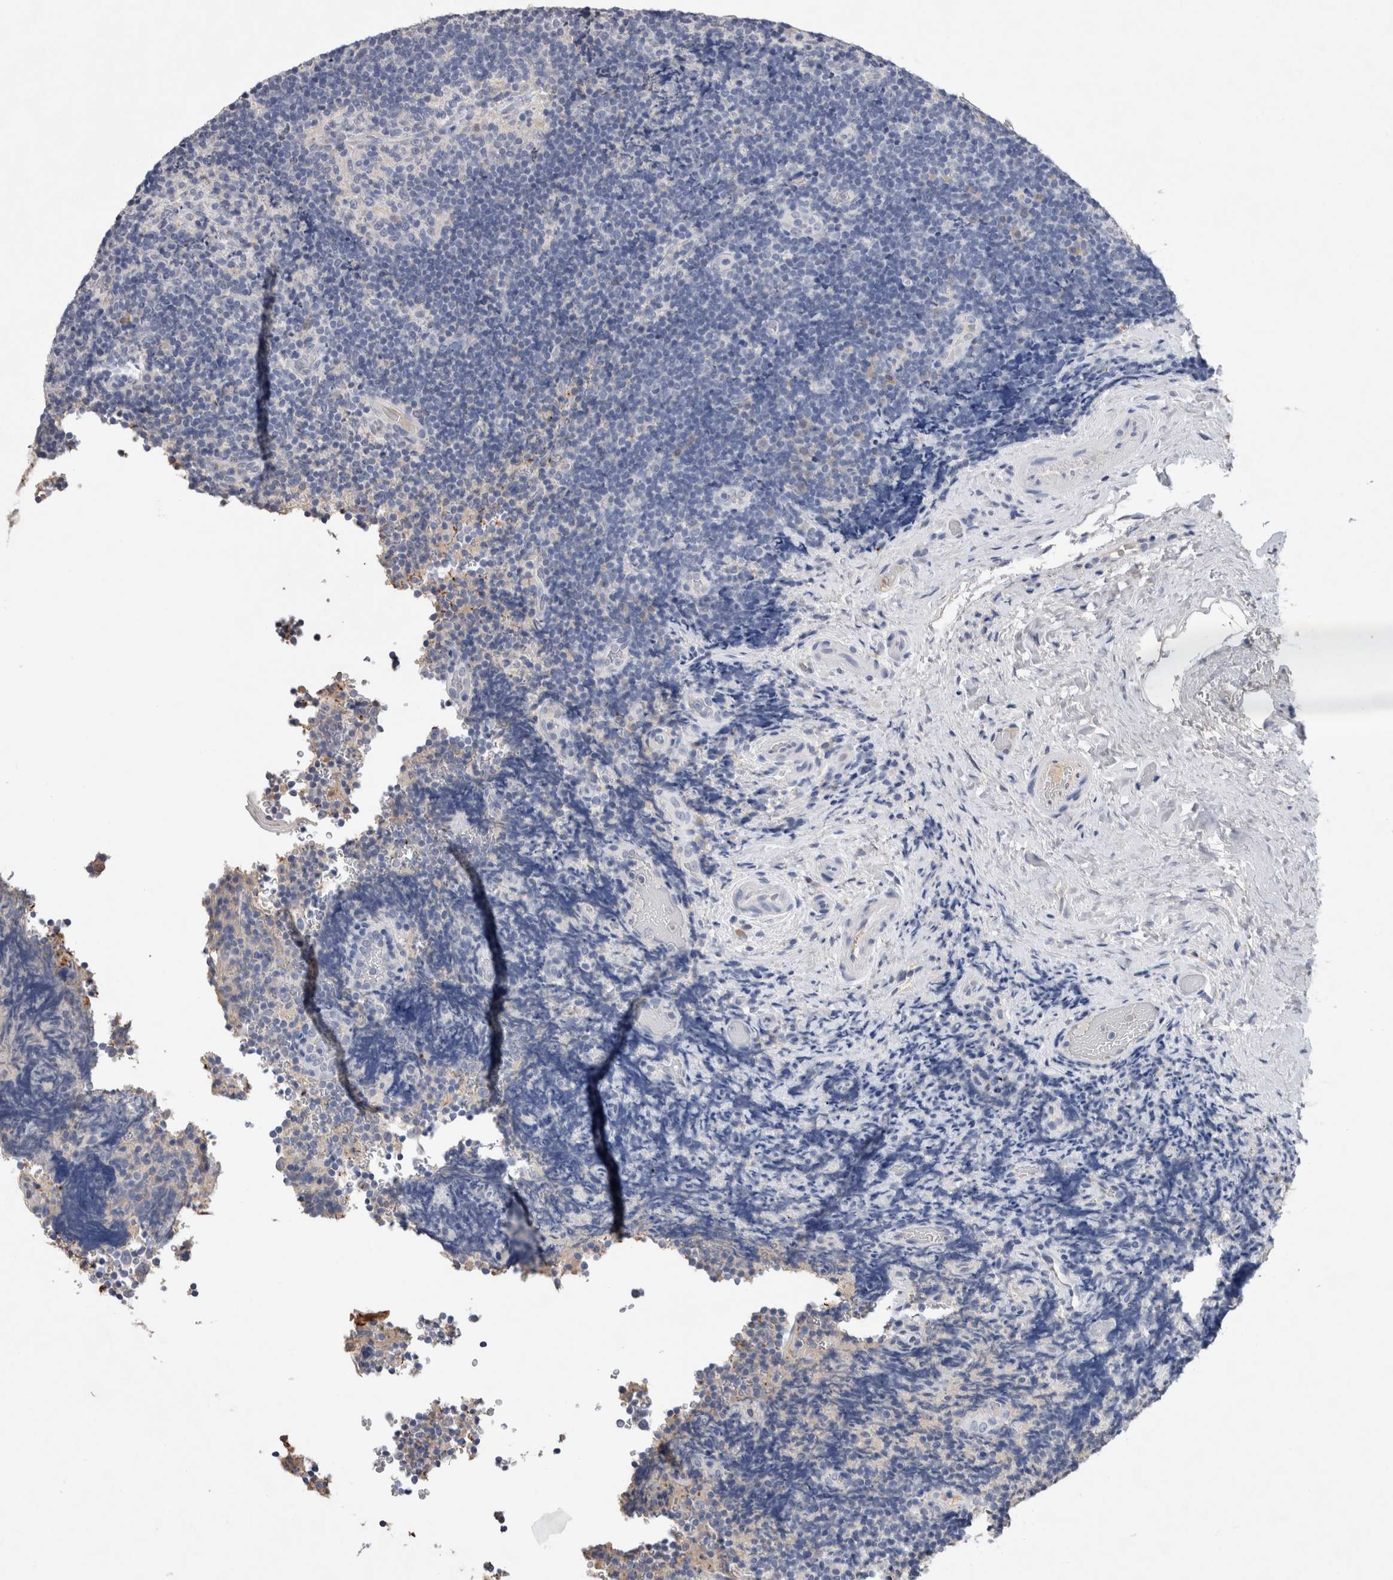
{"staining": {"intensity": "negative", "quantity": "none", "location": "none"}, "tissue": "lymphoma", "cell_type": "Tumor cells", "image_type": "cancer", "snomed": [{"axis": "morphology", "description": "Malignant lymphoma, non-Hodgkin's type, High grade"}, {"axis": "topography", "description": "Tonsil"}], "caption": "An immunohistochemistry image of high-grade malignant lymphoma, non-Hodgkin's type is shown. There is no staining in tumor cells of high-grade malignant lymphoma, non-Hodgkin's type.", "gene": "FABP7", "patient": {"sex": "female", "age": 36}}